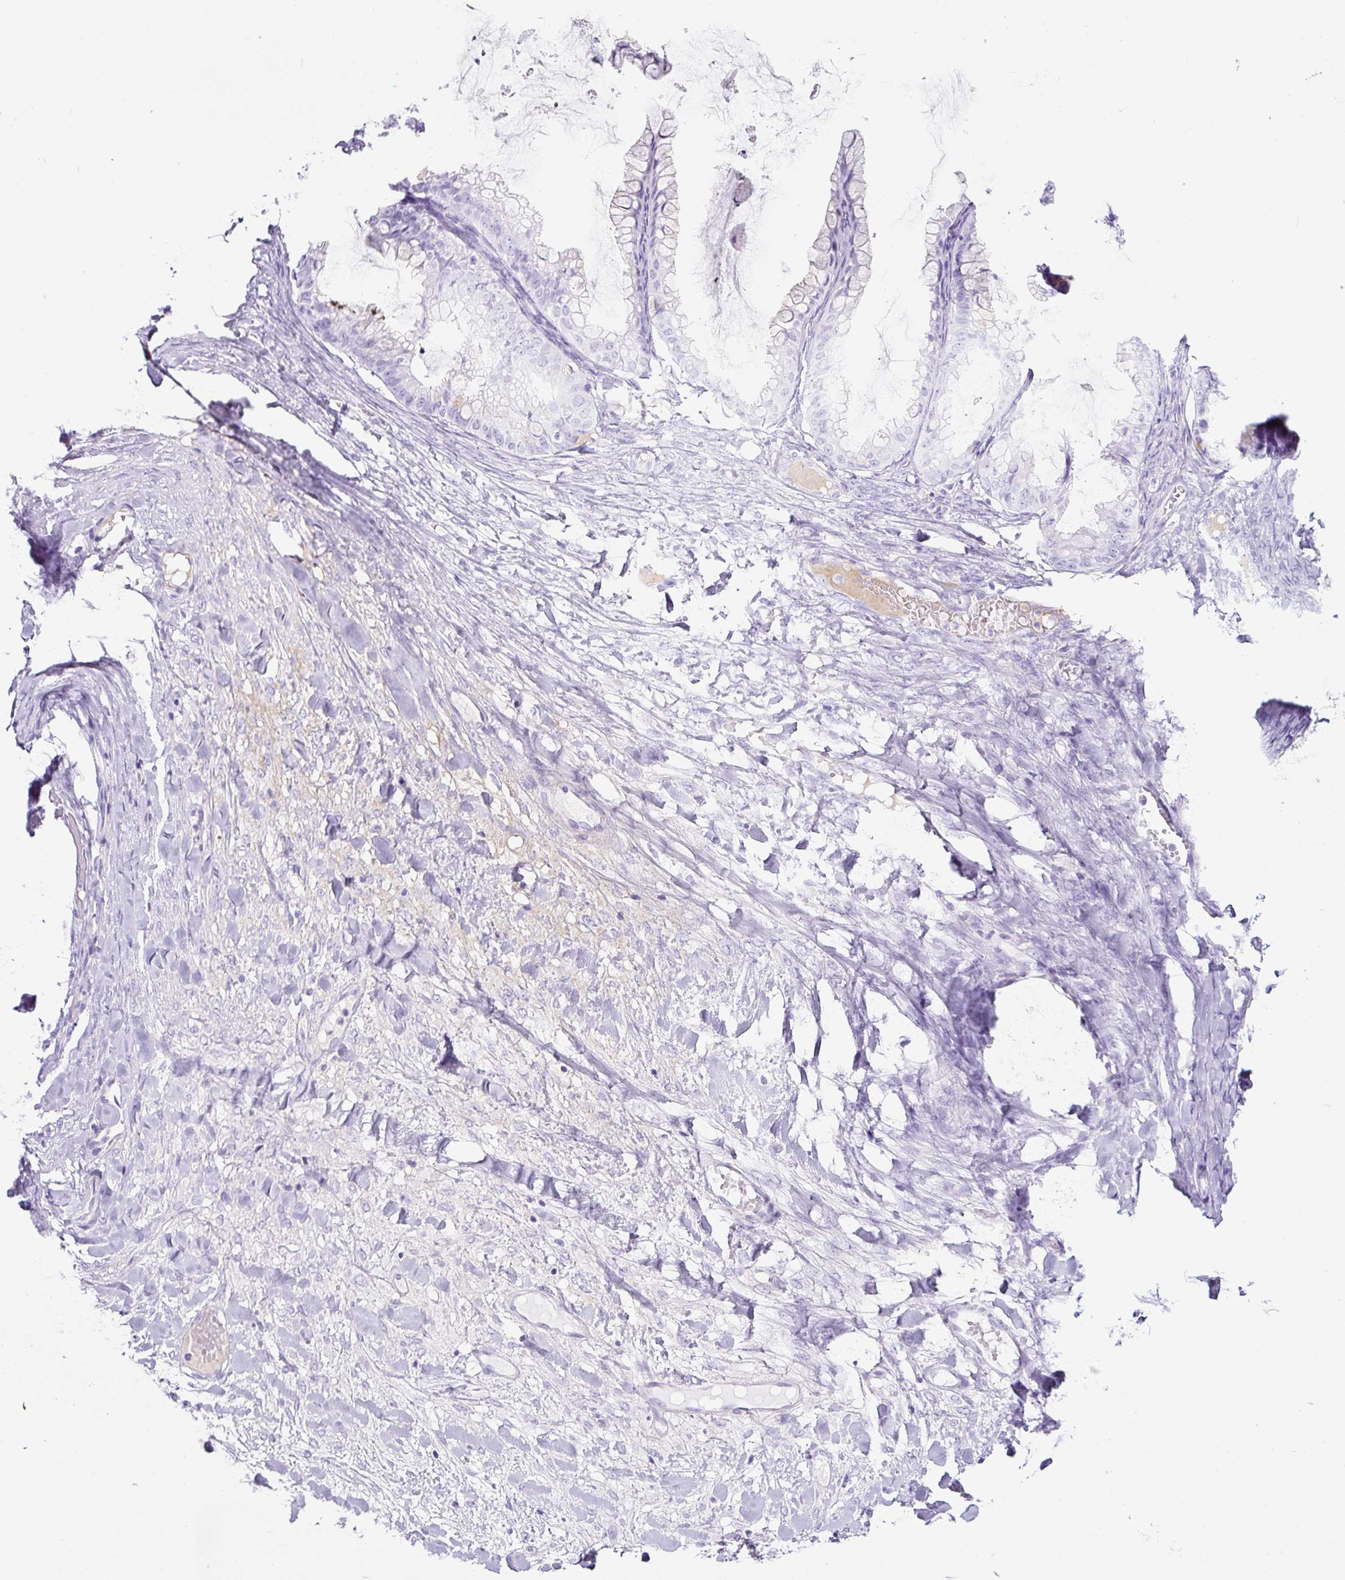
{"staining": {"intensity": "negative", "quantity": "none", "location": "none"}, "tissue": "ovarian cancer", "cell_type": "Tumor cells", "image_type": "cancer", "snomed": [{"axis": "morphology", "description": "Cystadenocarcinoma, mucinous, NOS"}, {"axis": "topography", "description": "Ovary"}], "caption": "Image shows no significant protein positivity in tumor cells of ovarian cancer (mucinous cystadenocarcinoma). (DAB immunohistochemistry, high magnification).", "gene": "TMEM200B", "patient": {"sex": "female", "age": 35}}